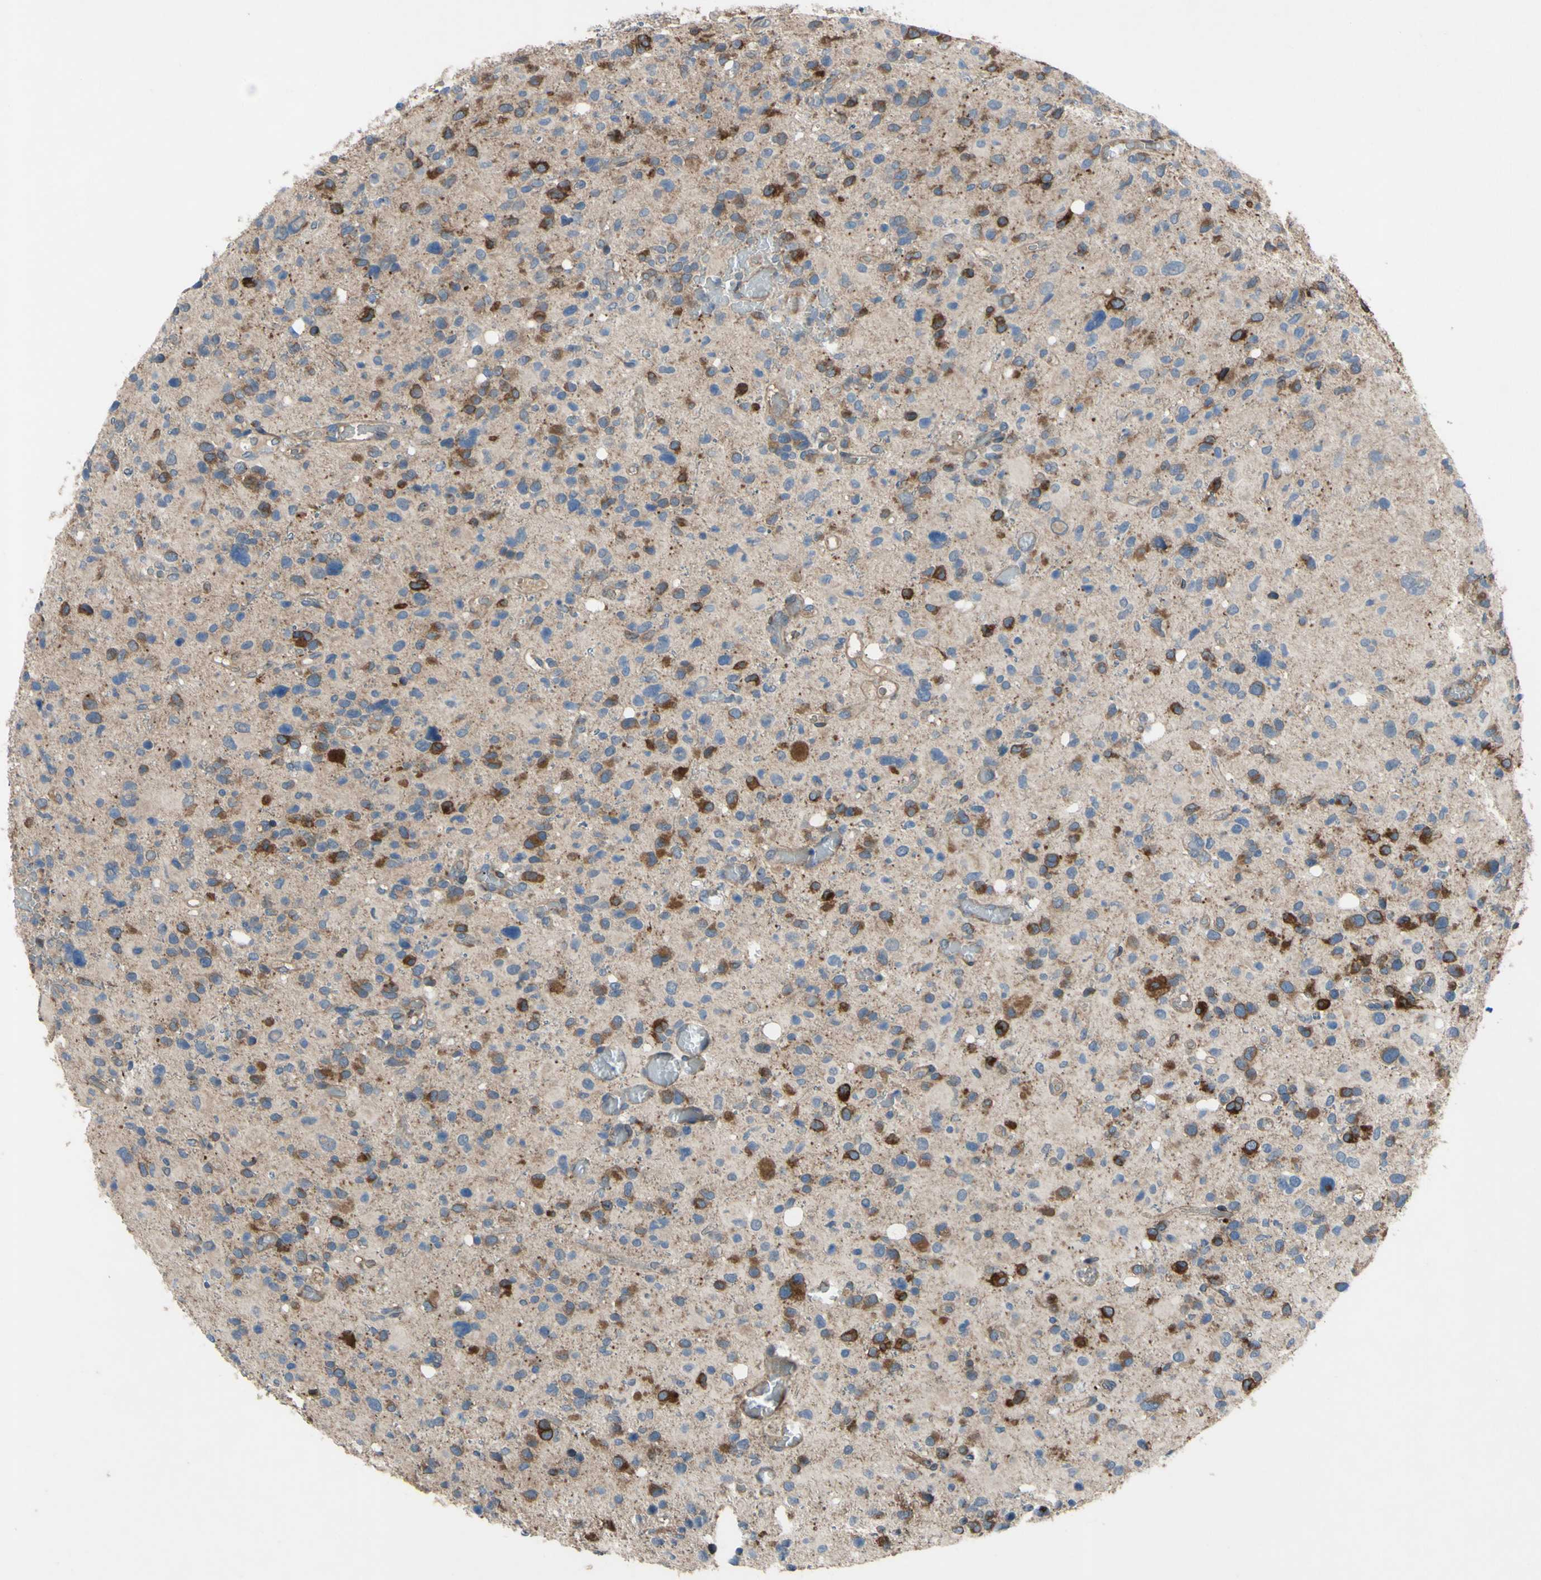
{"staining": {"intensity": "strong", "quantity": "25%-75%", "location": "cytoplasmic/membranous"}, "tissue": "glioma", "cell_type": "Tumor cells", "image_type": "cancer", "snomed": [{"axis": "morphology", "description": "Glioma, malignant, High grade"}, {"axis": "topography", "description": "Brain"}], "caption": "Protein expression analysis of glioma exhibits strong cytoplasmic/membranous staining in approximately 25%-75% of tumor cells.", "gene": "GRAMD2B", "patient": {"sex": "male", "age": 48}}